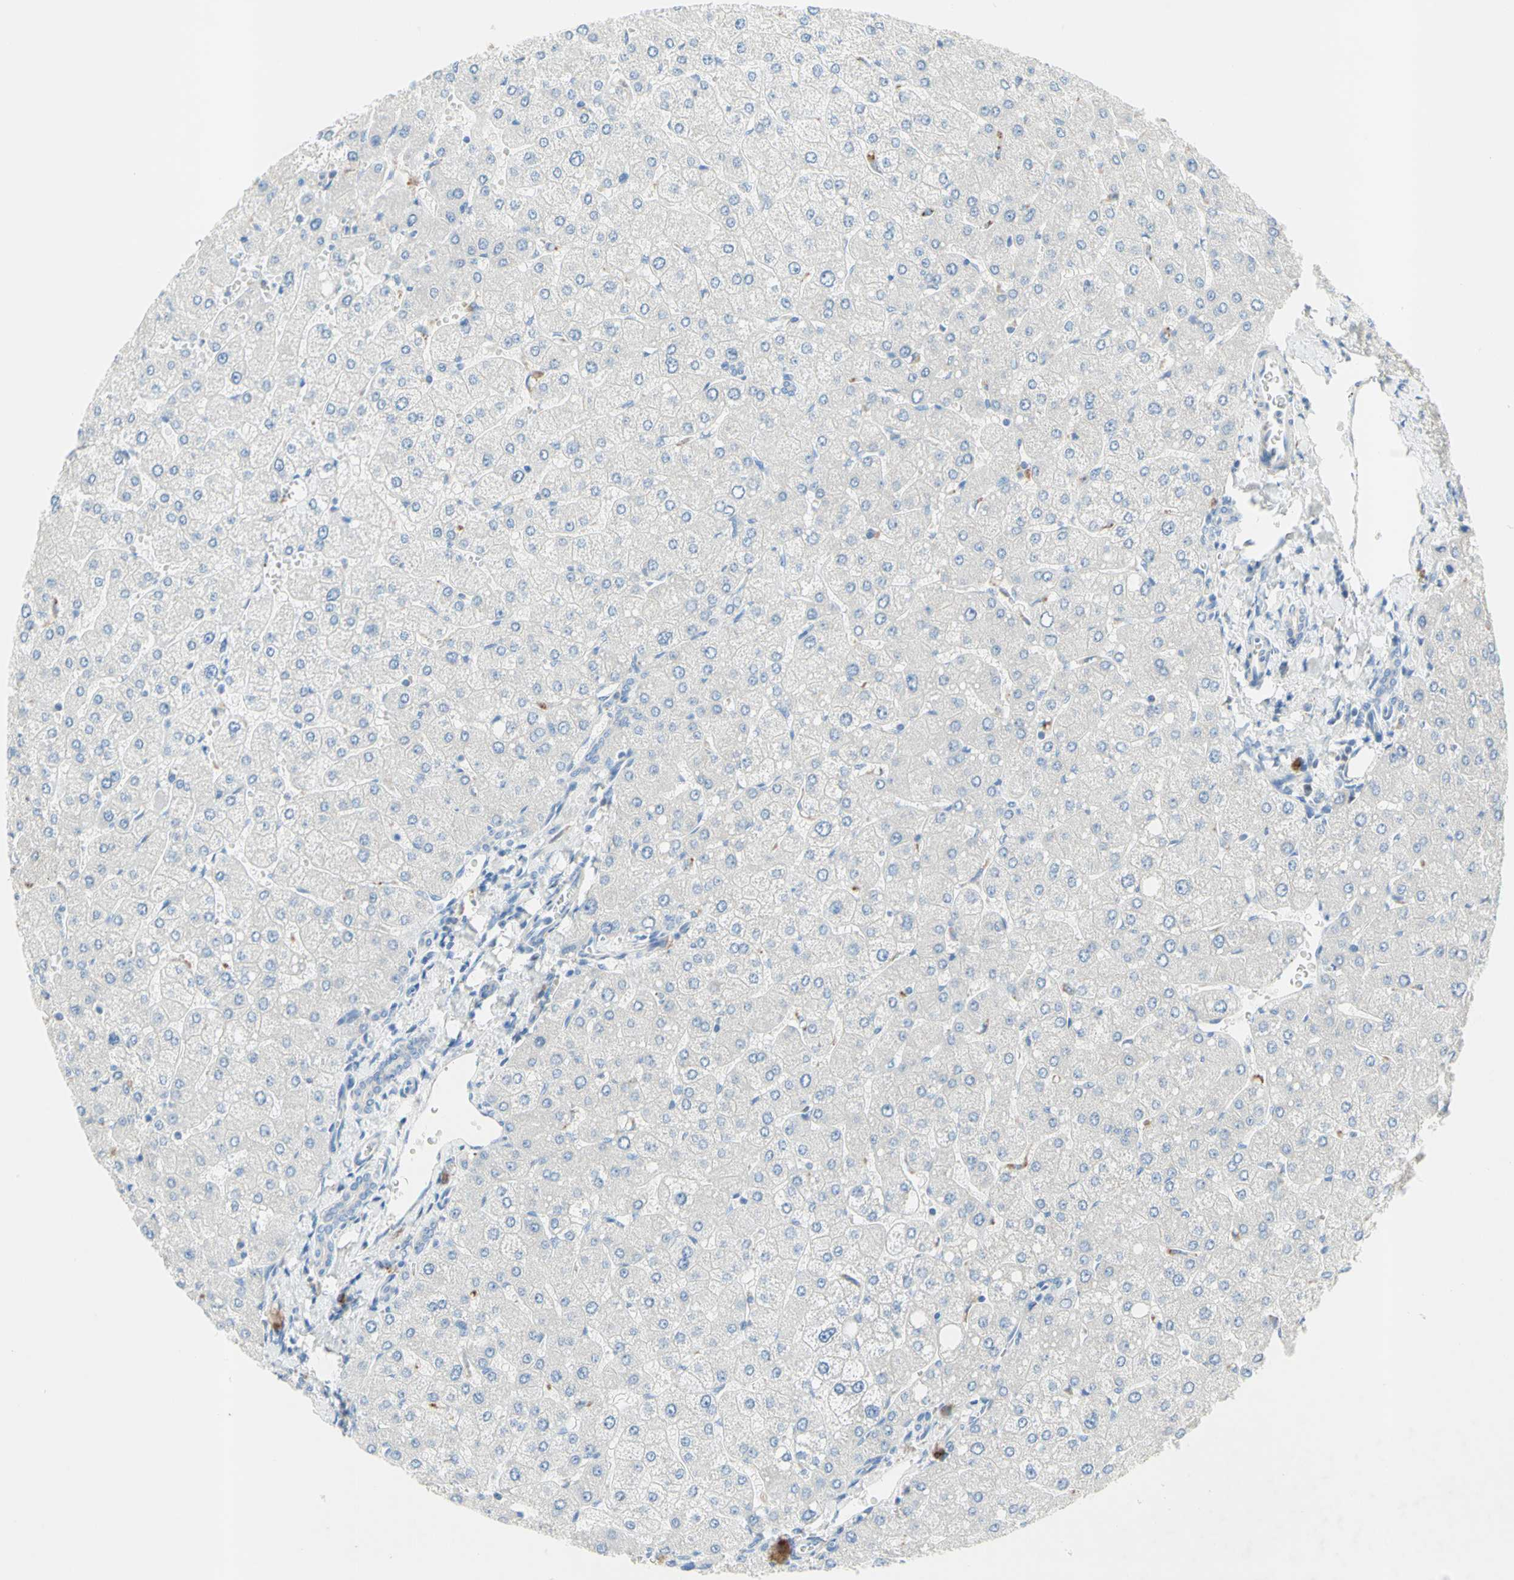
{"staining": {"intensity": "negative", "quantity": "none", "location": "none"}, "tissue": "liver", "cell_type": "Cholangiocytes", "image_type": "normal", "snomed": [{"axis": "morphology", "description": "Normal tissue, NOS"}, {"axis": "topography", "description": "Liver"}], "caption": "The micrograph reveals no staining of cholangiocytes in benign liver.", "gene": "MFF", "patient": {"sex": "male", "age": 55}}